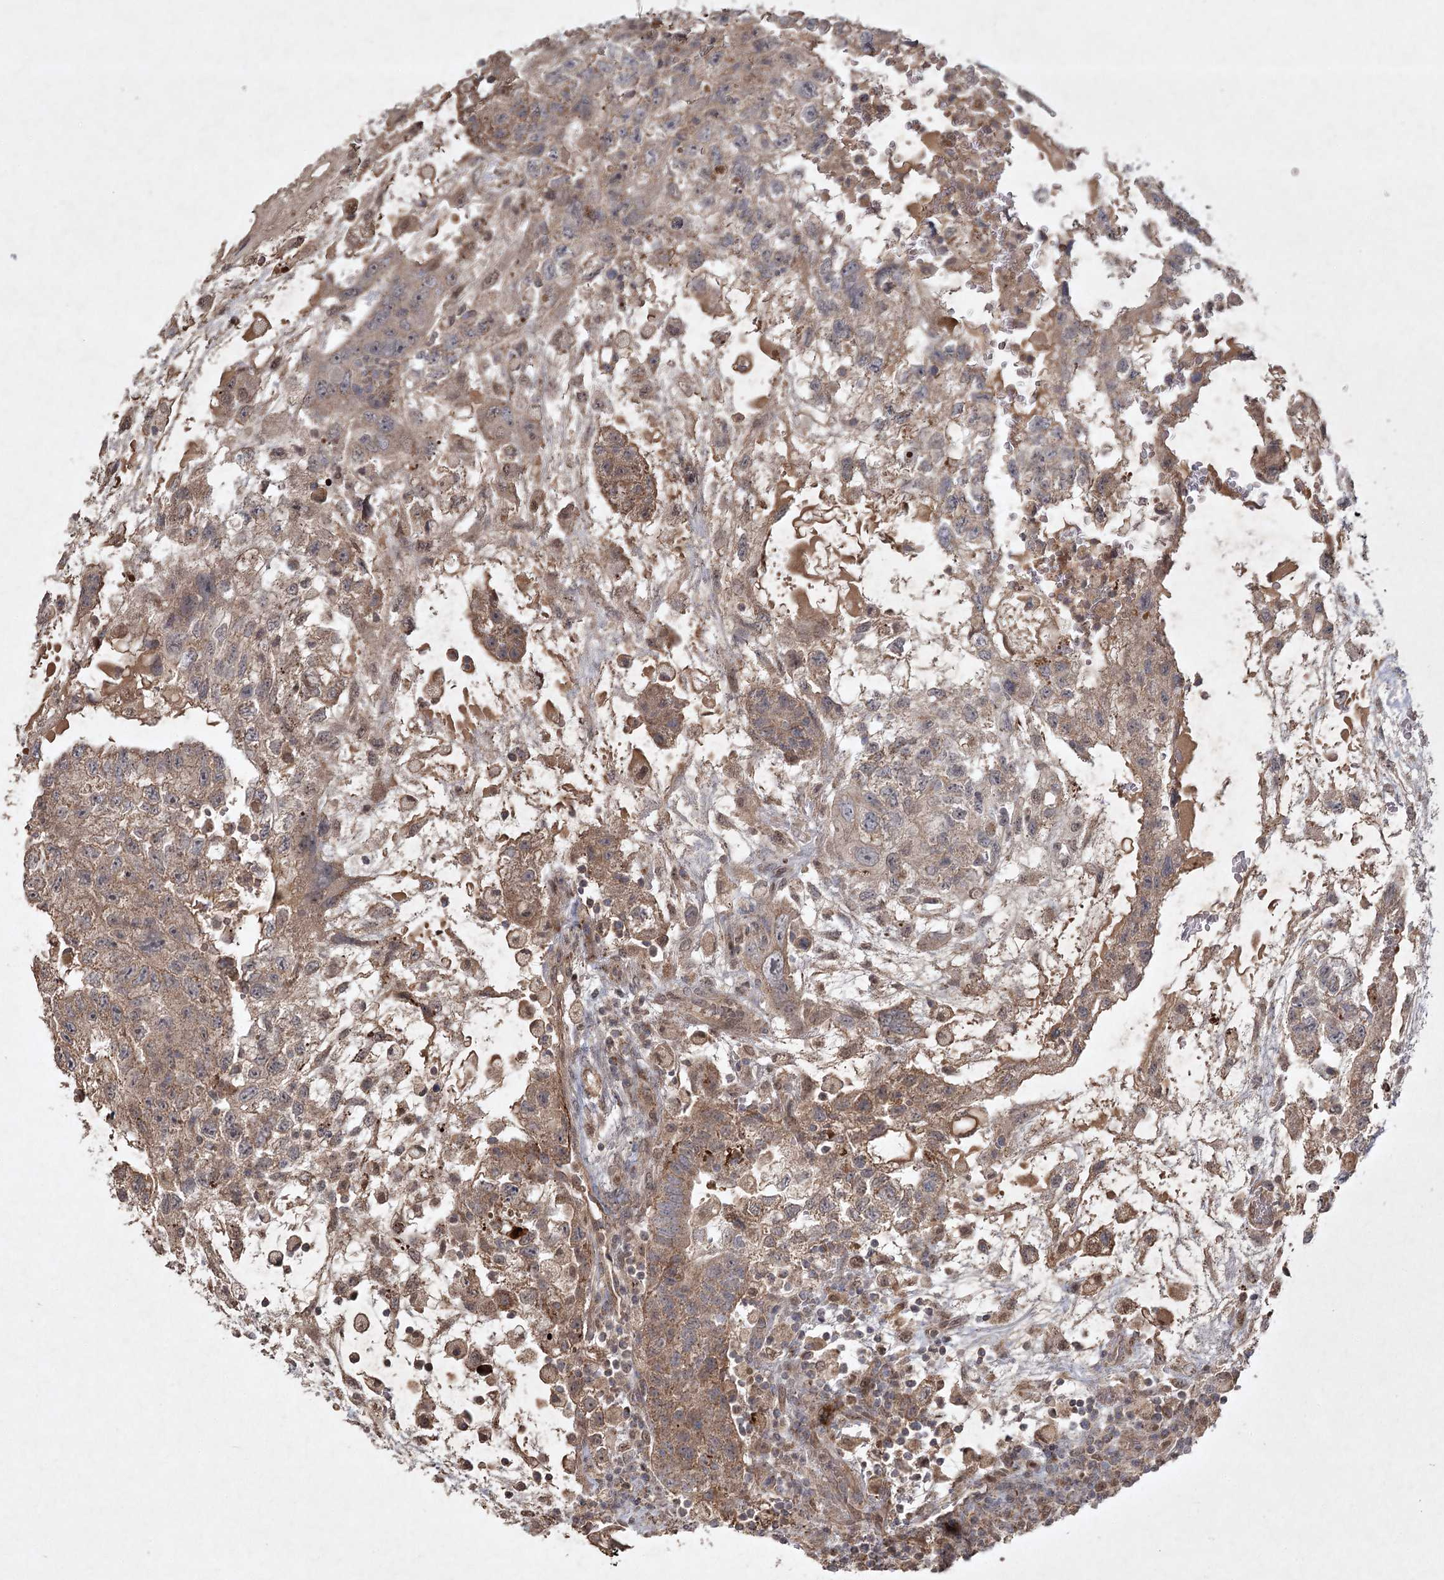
{"staining": {"intensity": "moderate", "quantity": ">75%", "location": "cytoplasmic/membranous"}, "tissue": "testis cancer", "cell_type": "Tumor cells", "image_type": "cancer", "snomed": [{"axis": "morphology", "description": "Carcinoma, Embryonal, NOS"}, {"axis": "topography", "description": "Testis"}], "caption": "Protein expression analysis of testis embryonal carcinoma demonstrates moderate cytoplasmic/membranous positivity in approximately >75% of tumor cells.", "gene": "KBTBD4", "patient": {"sex": "male", "age": 36}}